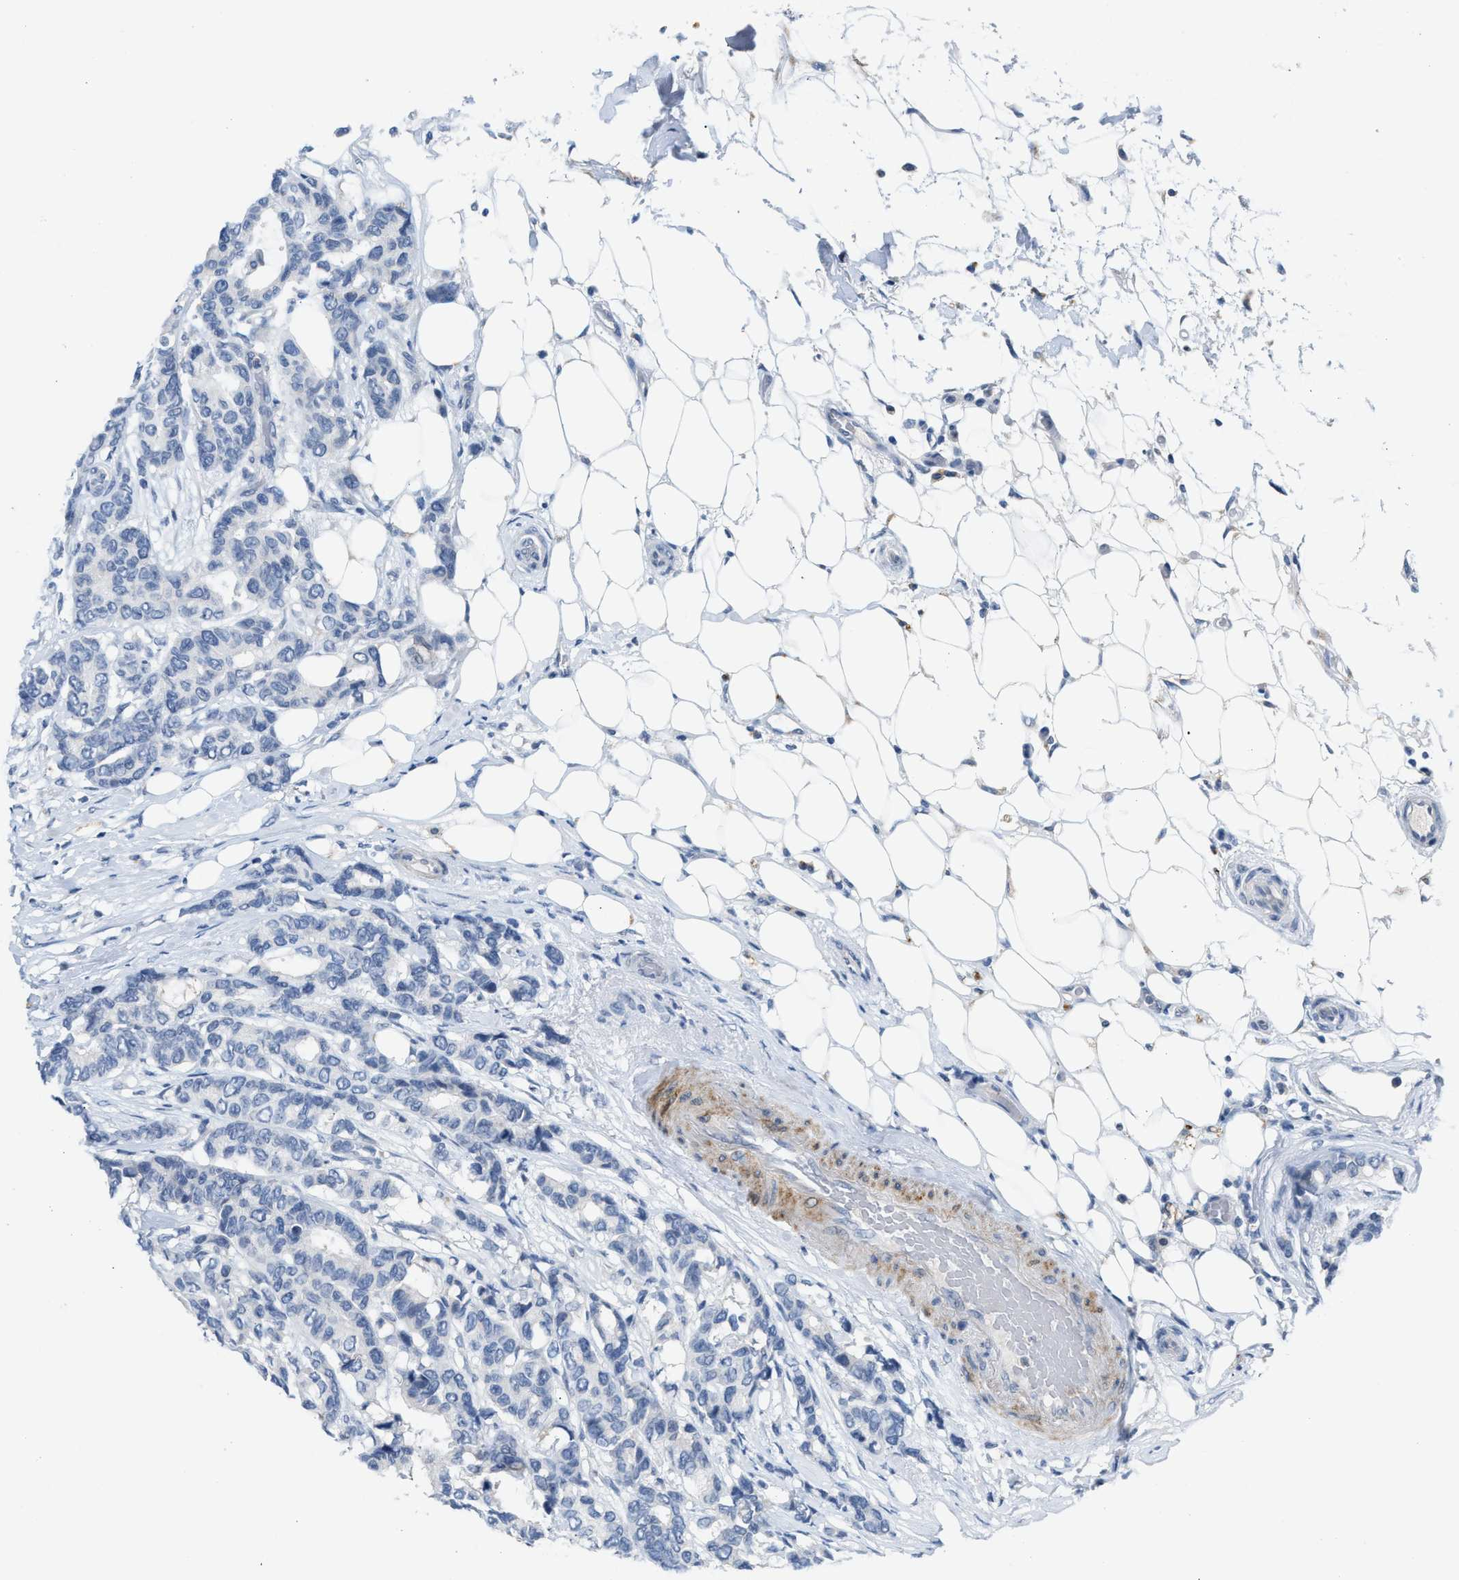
{"staining": {"intensity": "negative", "quantity": "none", "location": "none"}, "tissue": "breast cancer", "cell_type": "Tumor cells", "image_type": "cancer", "snomed": [{"axis": "morphology", "description": "Duct carcinoma"}, {"axis": "topography", "description": "Breast"}], "caption": "Tumor cells are negative for brown protein staining in breast infiltrating ductal carcinoma.", "gene": "SLC5A5", "patient": {"sex": "female", "age": 87}}